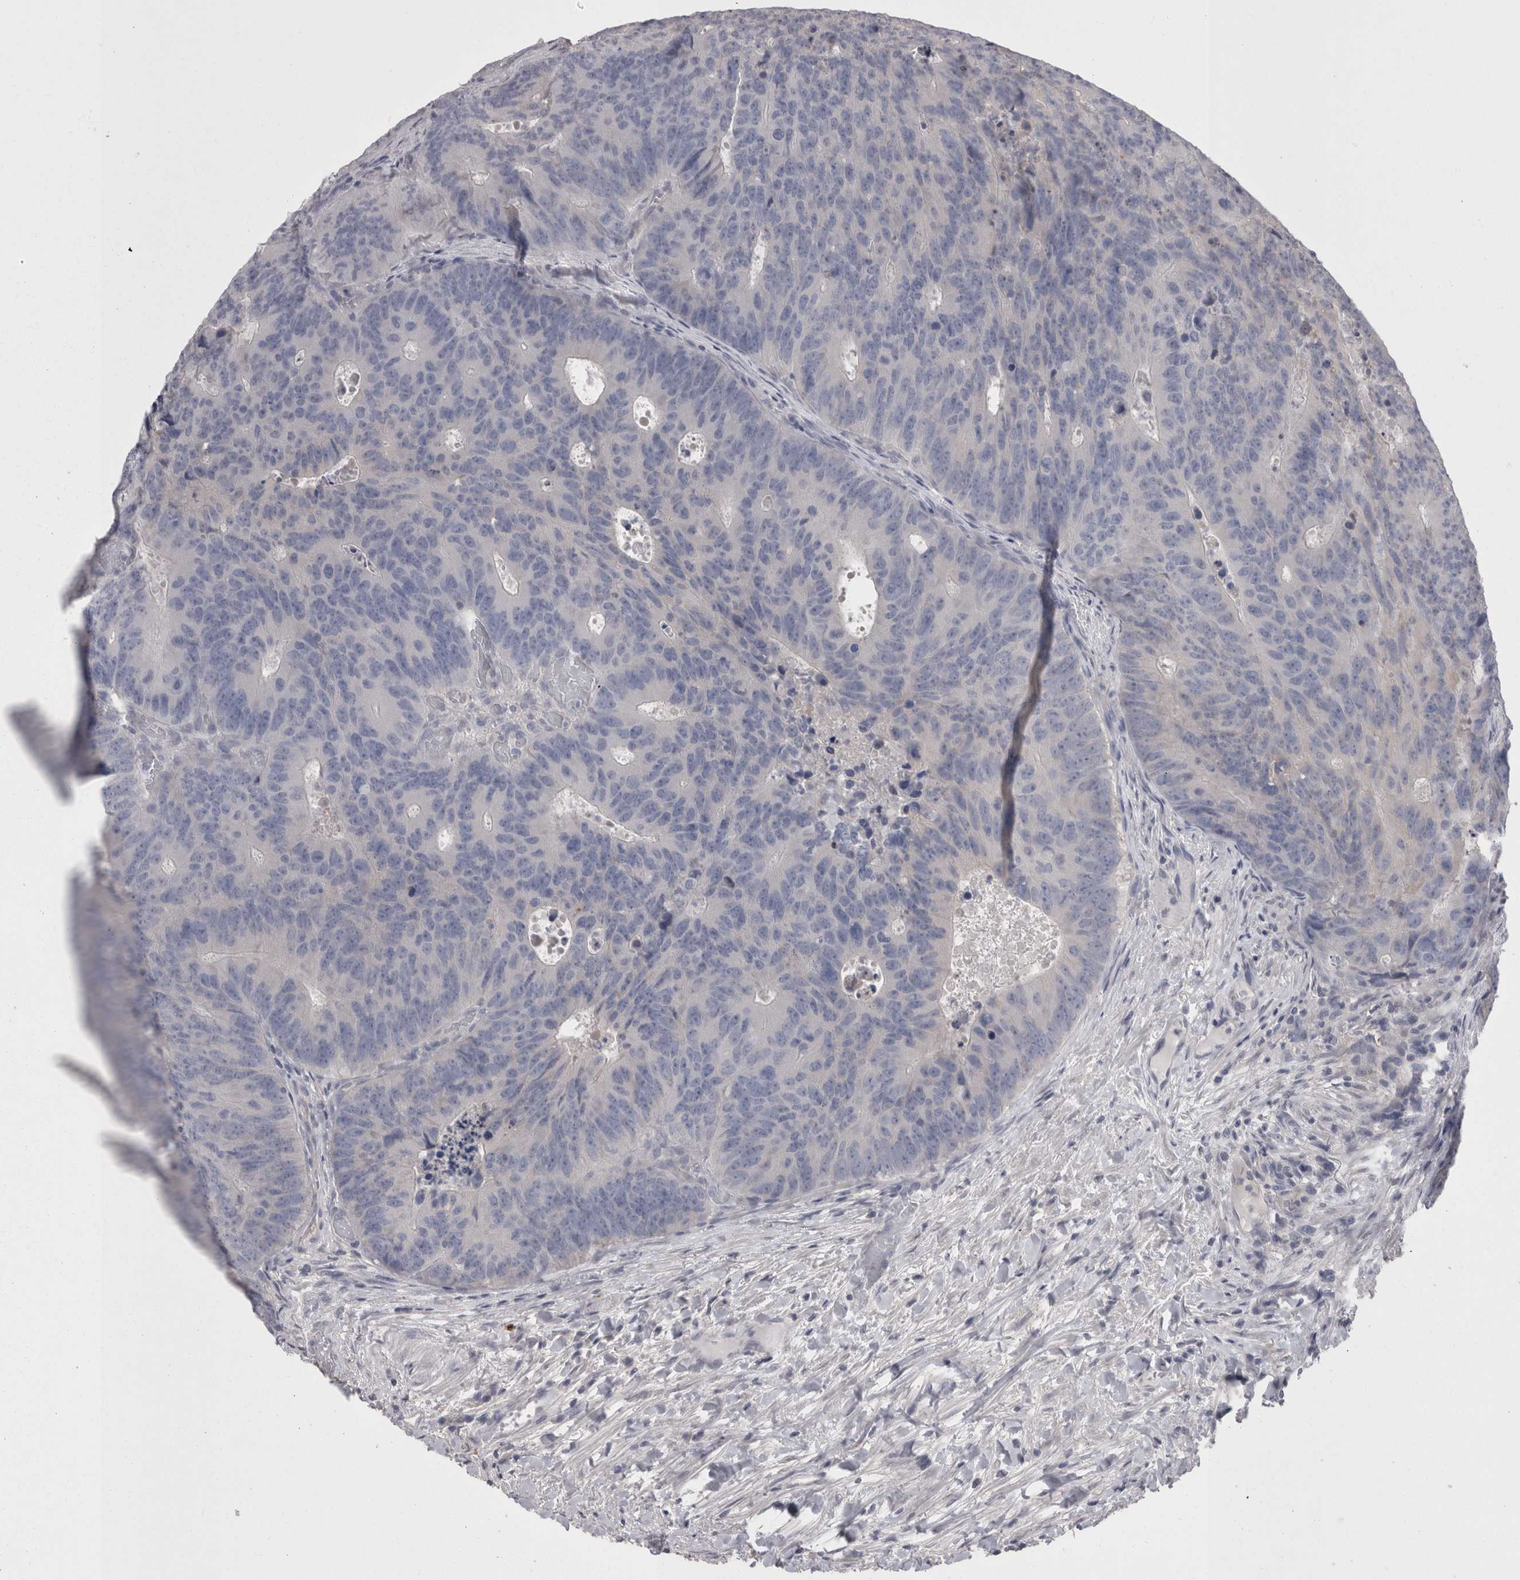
{"staining": {"intensity": "negative", "quantity": "none", "location": "none"}, "tissue": "colorectal cancer", "cell_type": "Tumor cells", "image_type": "cancer", "snomed": [{"axis": "morphology", "description": "Adenocarcinoma, NOS"}, {"axis": "topography", "description": "Colon"}], "caption": "DAB immunohistochemical staining of colorectal adenocarcinoma shows no significant staining in tumor cells.", "gene": "CAMK2D", "patient": {"sex": "male", "age": 87}}